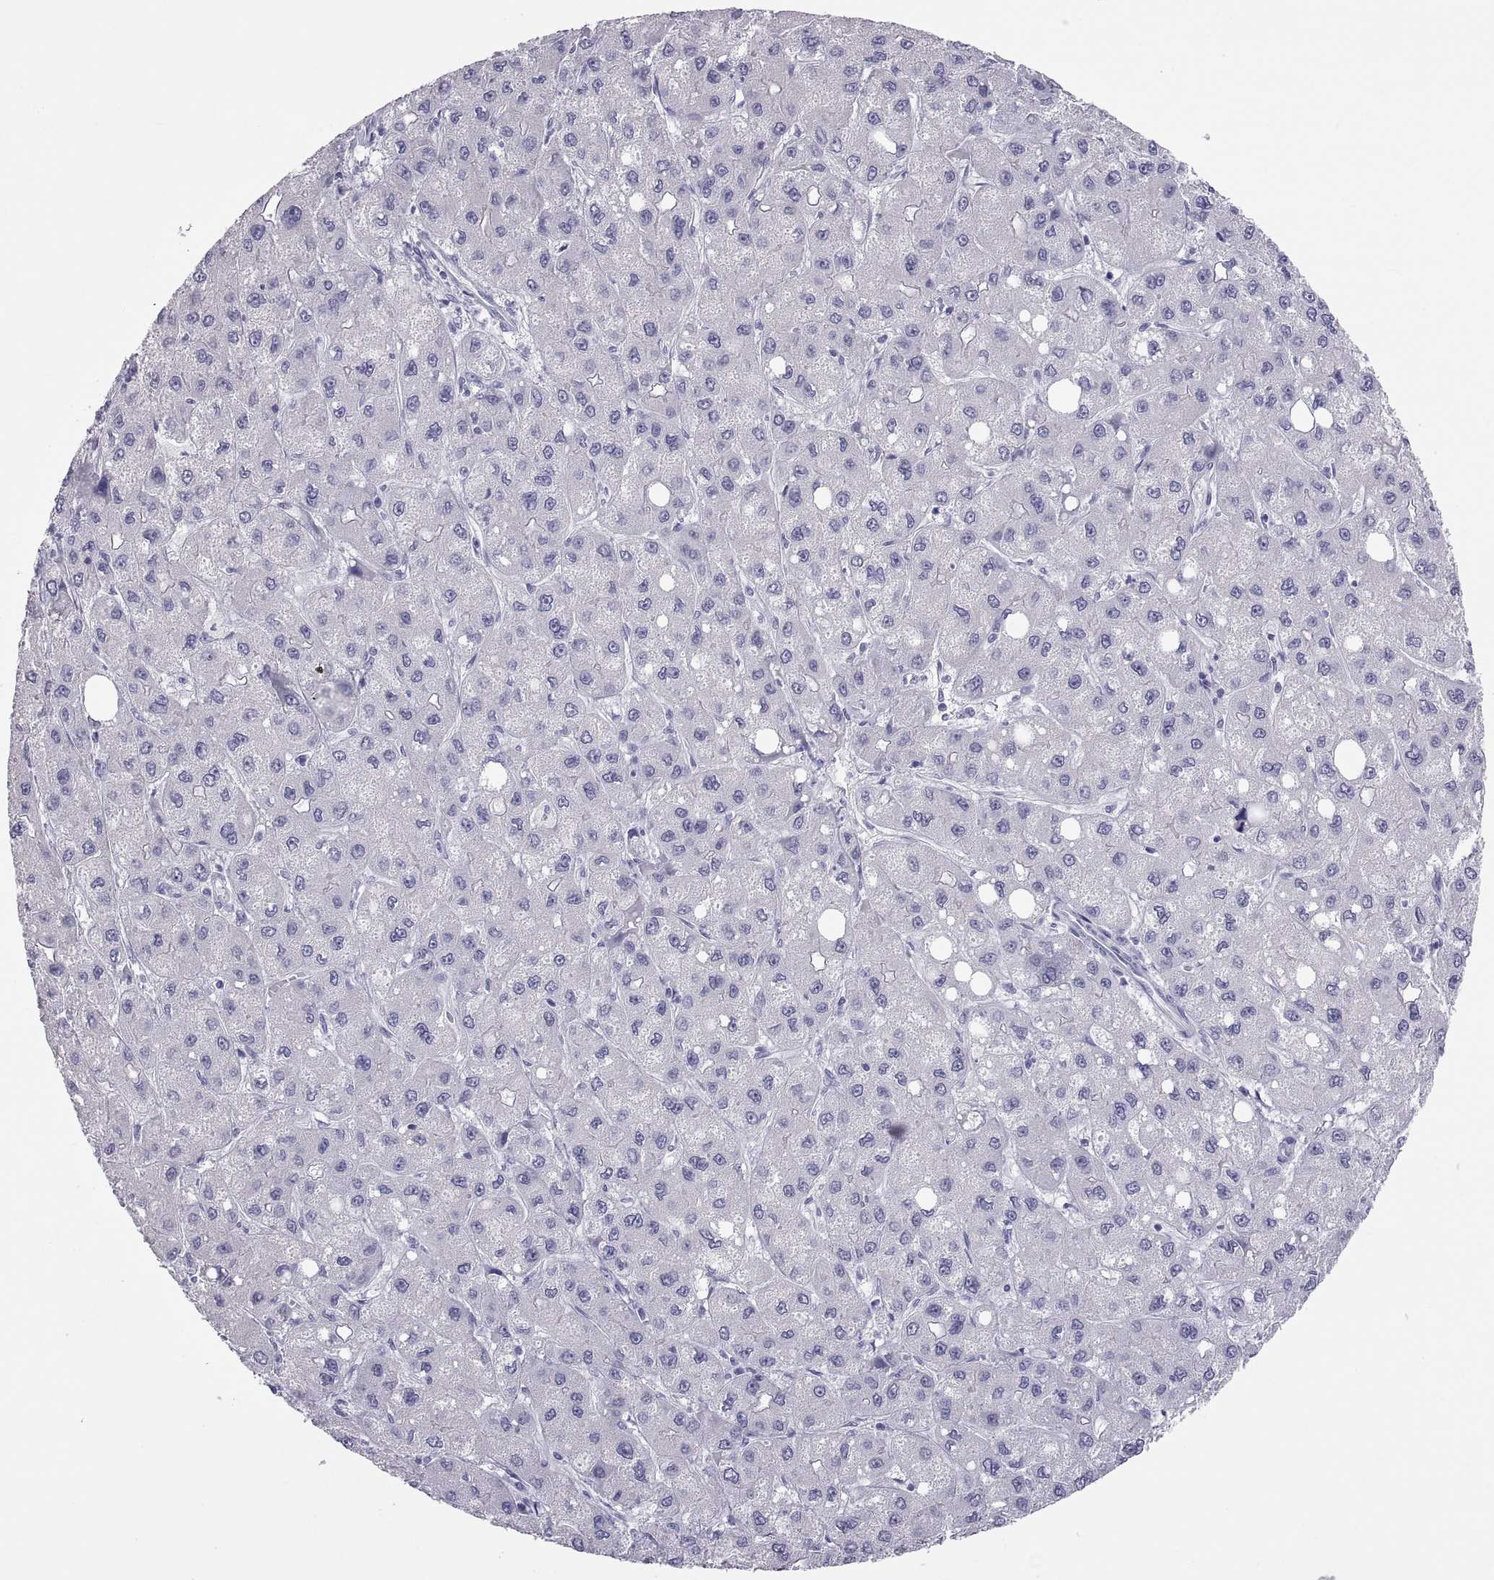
{"staining": {"intensity": "negative", "quantity": "none", "location": "none"}, "tissue": "liver cancer", "cell_type": "Tumor cells", "image_type": "cancer", "snomed": [{"axis": "morphology", "description": "Carcinoma, Hepatocellular, NOS"}, {"axis": "topography", "description": "Liver"}], "caption": "Liver cancer (hepatocellular carcinoma) stained for a protein using IHC exhibits no expression tumor cells.", "gene": "RNASE12", "patient": {"sex": "male", "age": 73}}